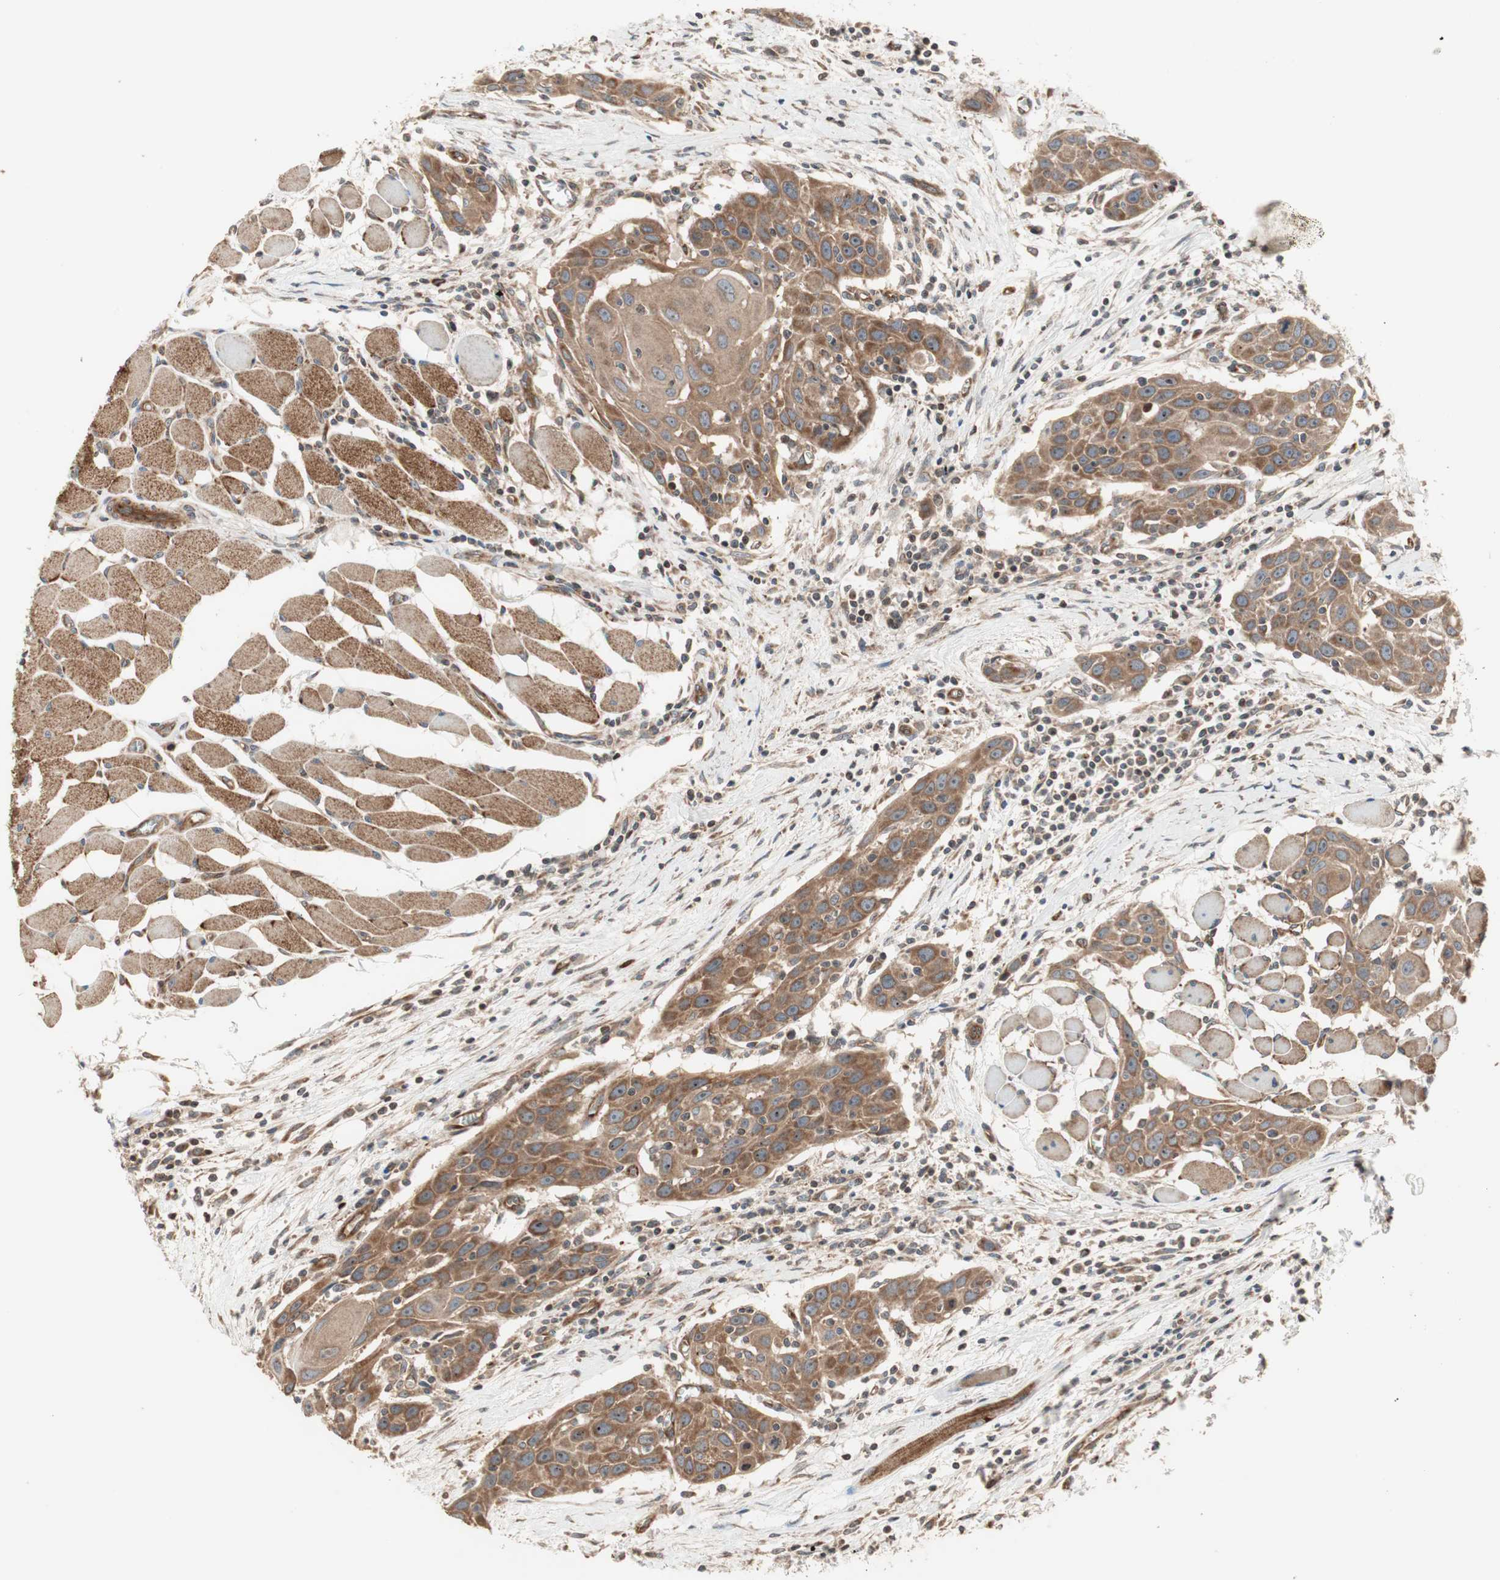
{"staining": {"intensity": "moderate", "quantity": ">75%", "location": "cytoplasmic/membranous"}, "tissue": "head and neck cancer", "cell_type": "Tumor cells", "image_type": "cancer", "snomed": [{"axis": "morphology", "description": "Squamous cell carcinoma, NOS"}, {"axis": "topography", "description": "Oral tissue"}, {"axis": "topography", "description": "Head-Neck"}], "caption": "Squamous cell carcinoma (head and neck) stained for a protein (brown) reveals moderate cytoplasmic/membranous positive positivity in approximately >75% of tumor cells.", "gene": "CTTNBP2NL", "patient": {"sex": "female", "age": 50}}